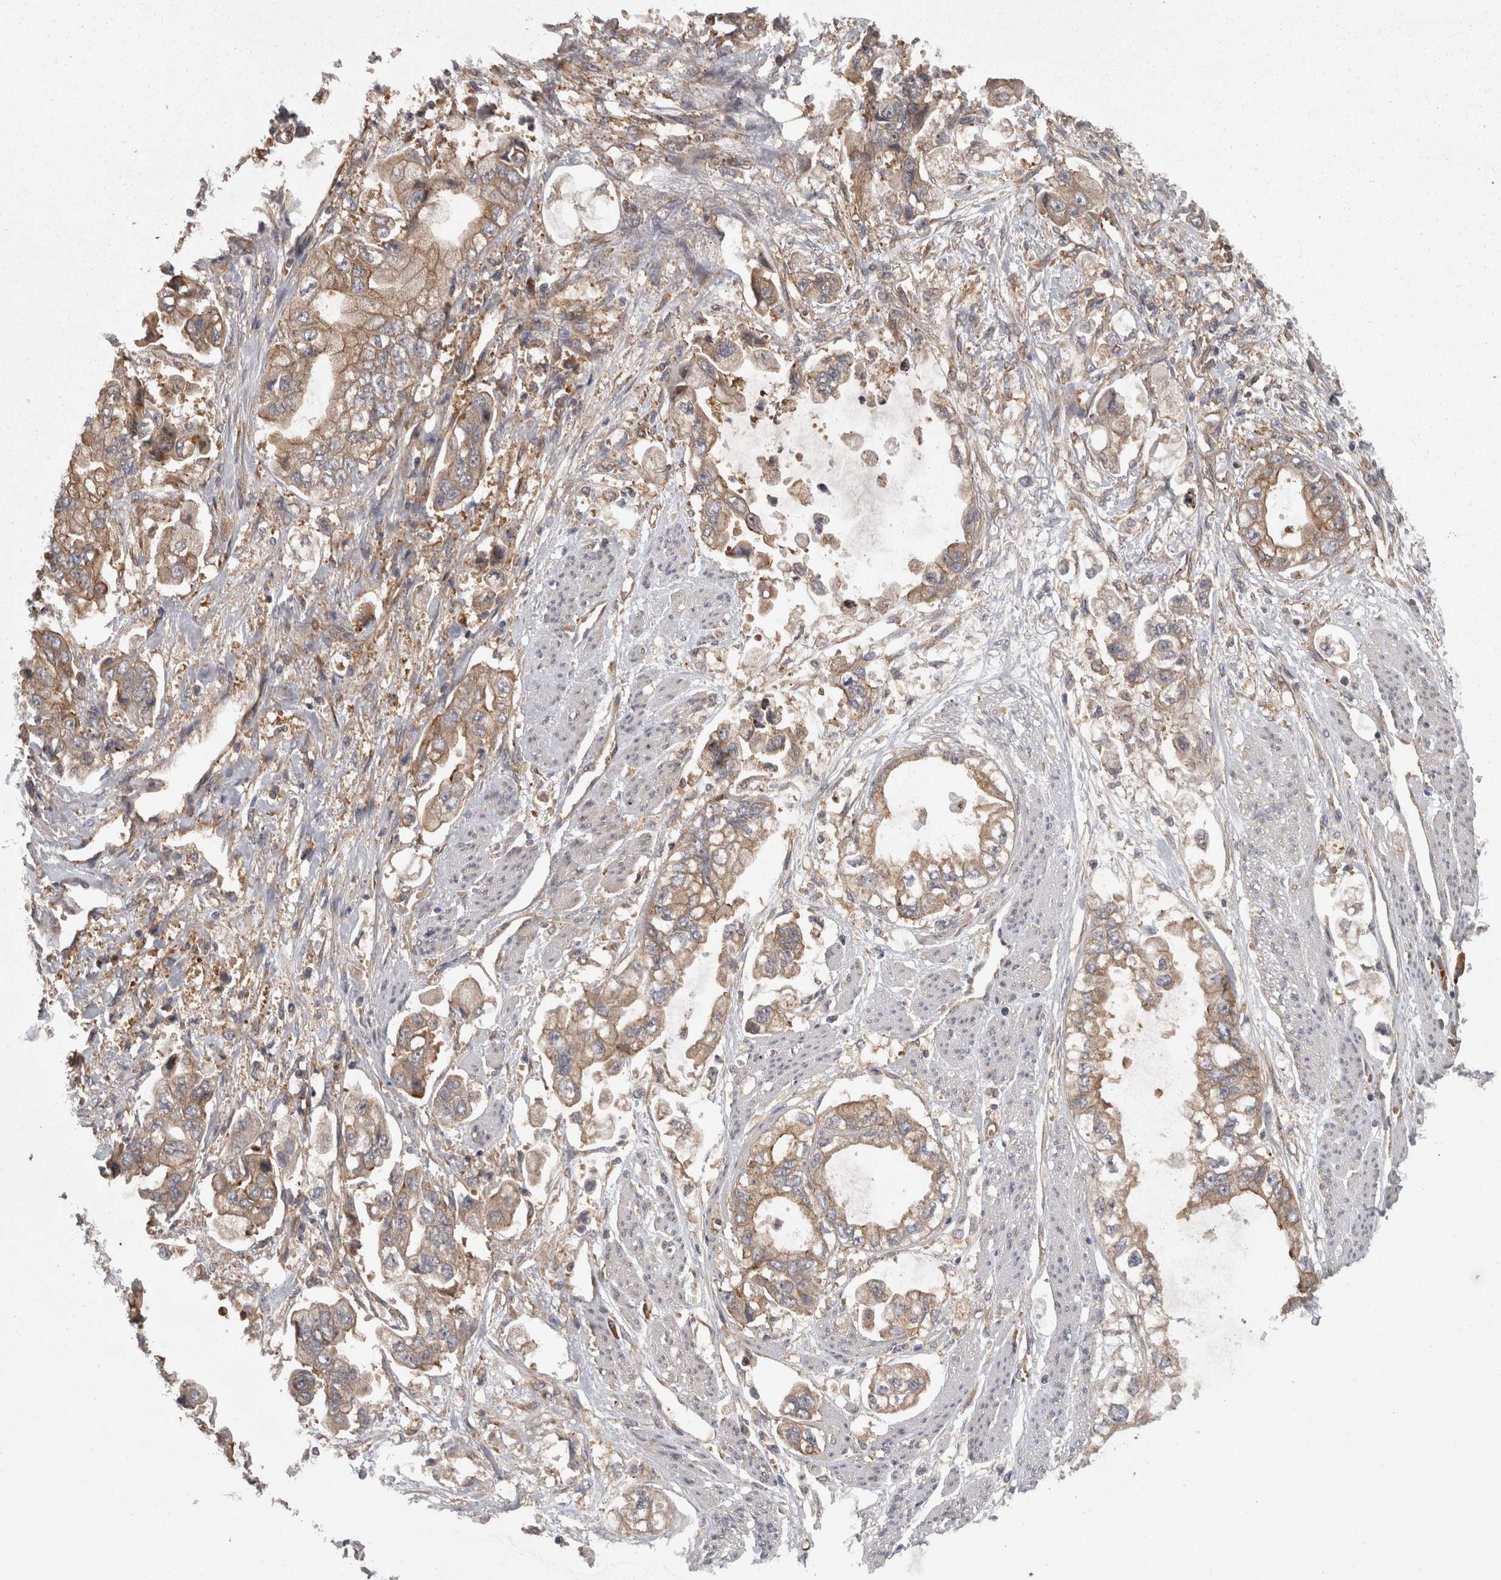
{"staining": {"intensity": "moderate", "quantity": ">75%", "location": "cytoplasmic/membranous"}, "tissue": "stomach cancer", "cell_type": "Tumor cells", "image_type": "cancer", "snomed": [{"axis": "morphology", "description": "Adenocarcinoma, NOS"}, {"axis": "topography", "description": "Stomach"}], "caption": "Stomach cancer (adenocarcinoma) was stained to show a protein in brown. There is medium levels of moderate cytoplasmic/membranous staining in approximately >75% of tumor cells.", "gene": "SMCR8", "patient": {"sex": "male", "age": 62}}